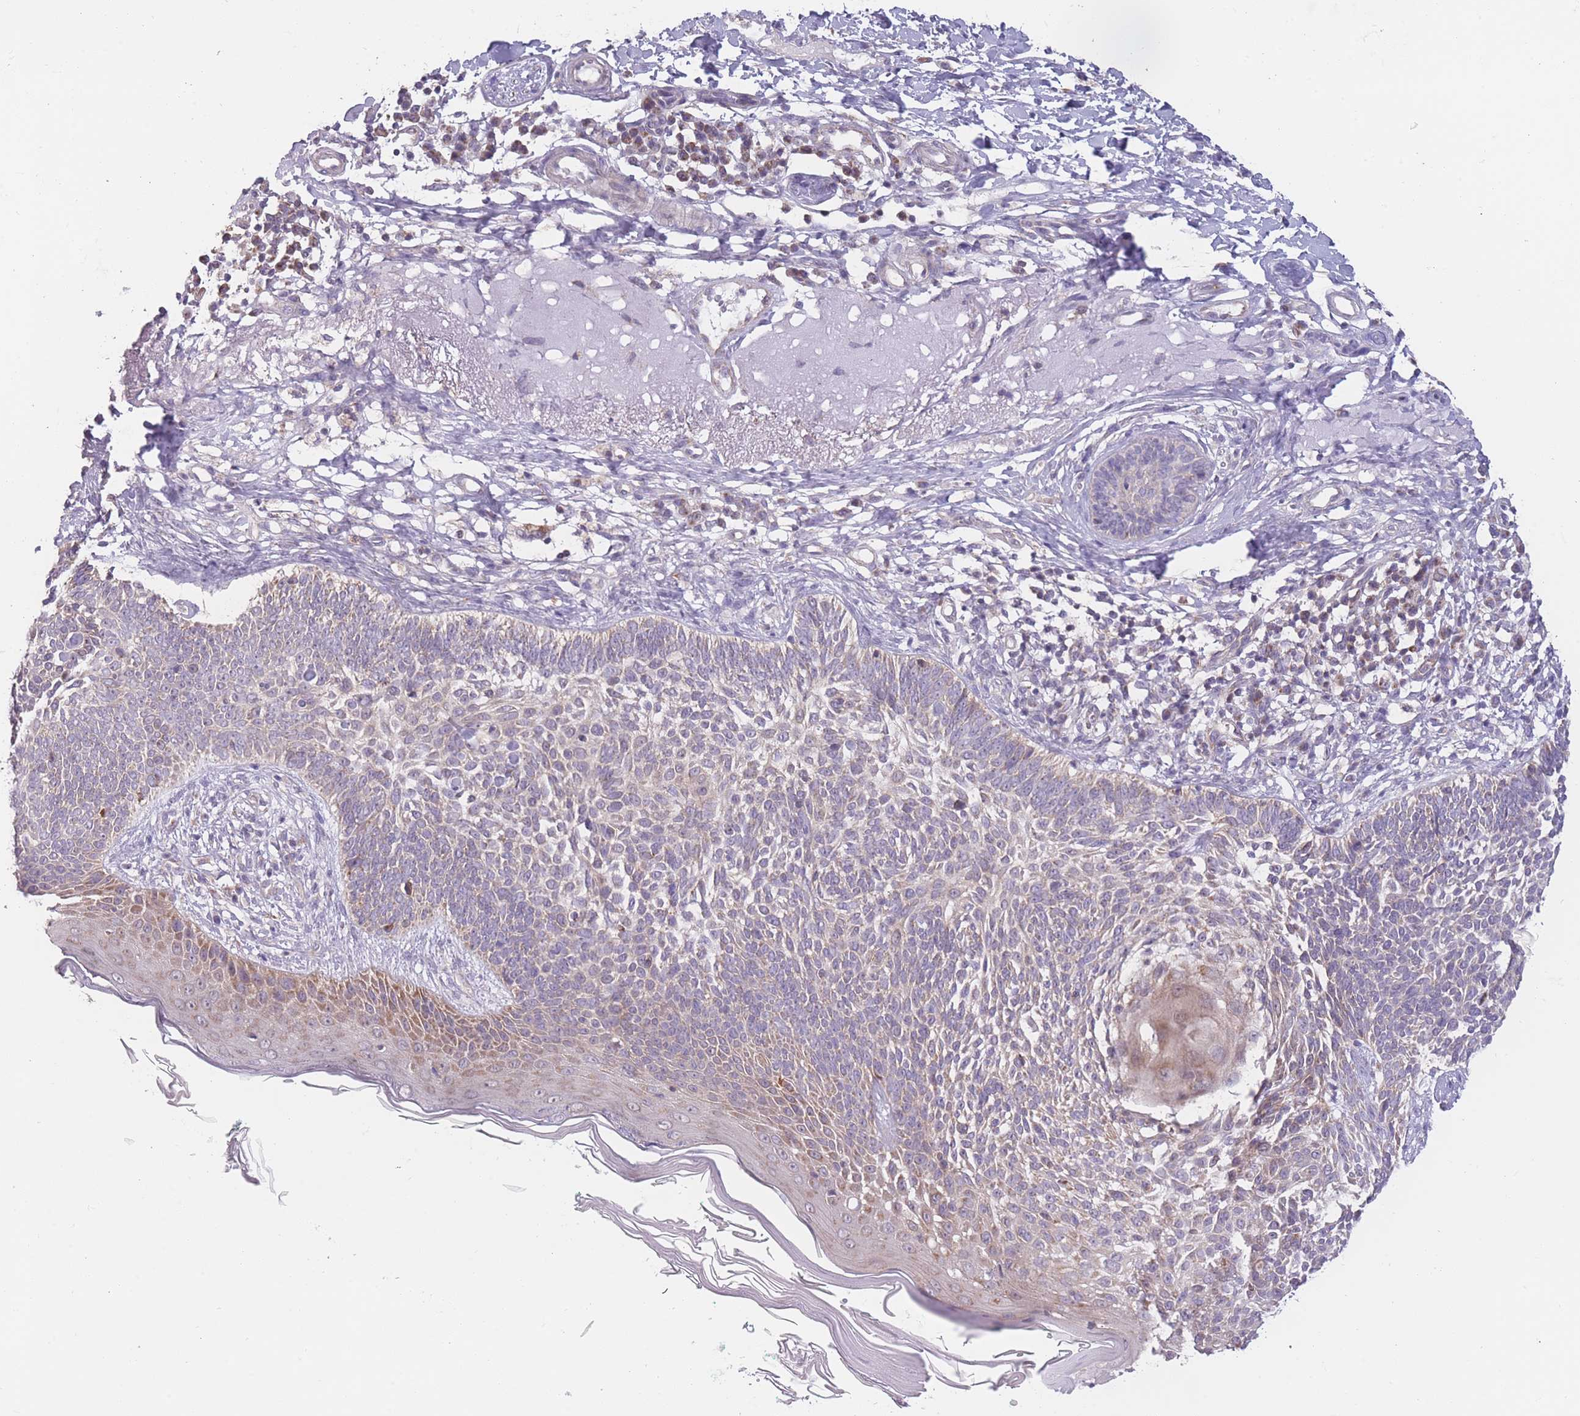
{"staining": {"intensity": "weak", "quantity": "25%-75%", "location": "cytoplasmic/membranous"}, "tissue": "skin cancer", "cell_type": "Tumor cells", "image_type": "cancer", "snomed": [{"axis": "morphology", "description": "Basal cell carcinoma"}, {"axis": "topography", "description": "Skin"}], "caption": "Immunohistochemistry (IHC) (DAB (3,3'-diaminobenzidine)) staining of skin cancer (basal cell carcinoma) demonstrates weak cytoplasmic/membranous protein staining in about 25%-75% of tumor cells.", "gene": "MRPS18C", "patient": {"sex": "male", "age": 72}}